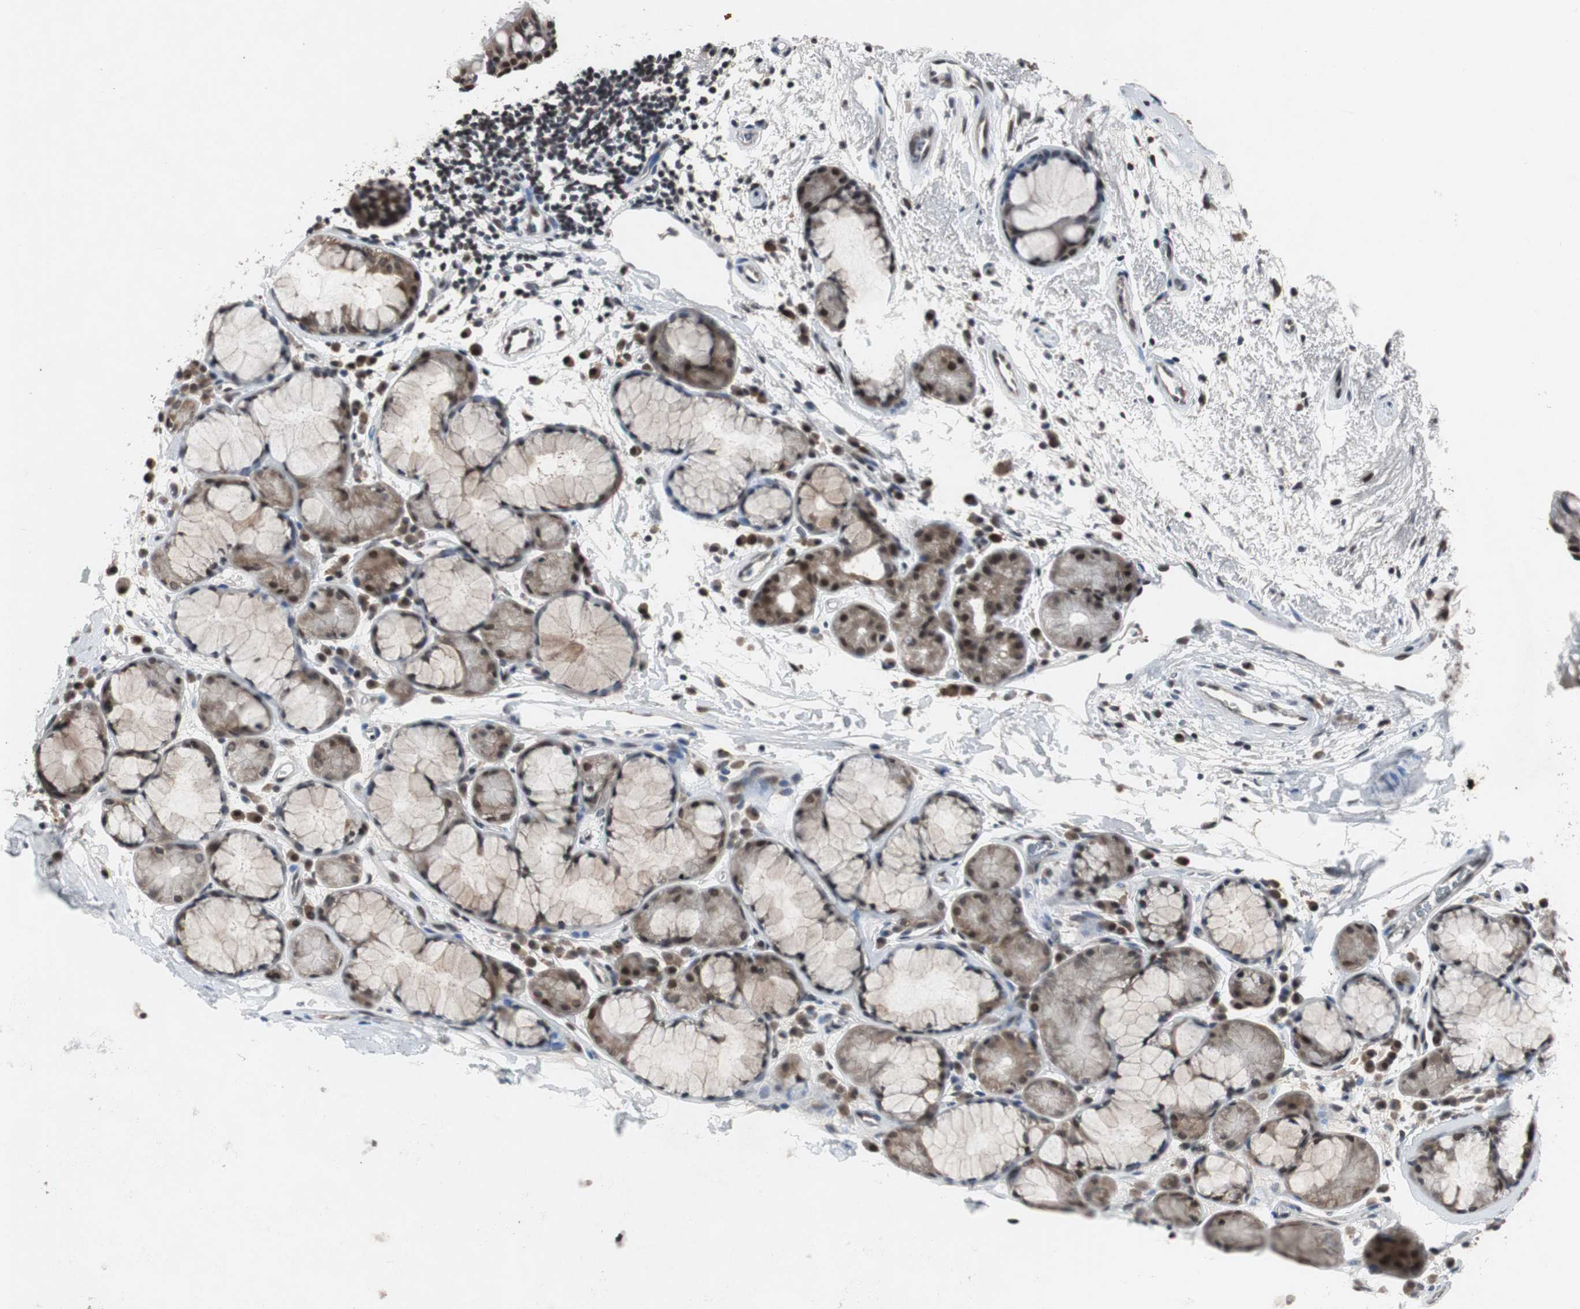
{"staining": {"intensity": "strong", "quantity": "25%-75%", "location": "nuclear"}, "tissue": "bronchus", "cell_type": "Respiratory epithelial cells", "image_type": "normal", "snomed": [{"axis": "morphology", "description": "Normal tissue, NOS"}, {"axis": "topography", "description": "Bronchus"}], "caption": "Protein expression analysis of unremarkable human bronchus reveals strong nuclear expression in approximately 25%-75% of respiratory epithelial cells. (DAB IHC, brown staining for protein, blue staining for nuclei).", "gene": "TP63", "patient": {"sex": "female", "age": 54}}